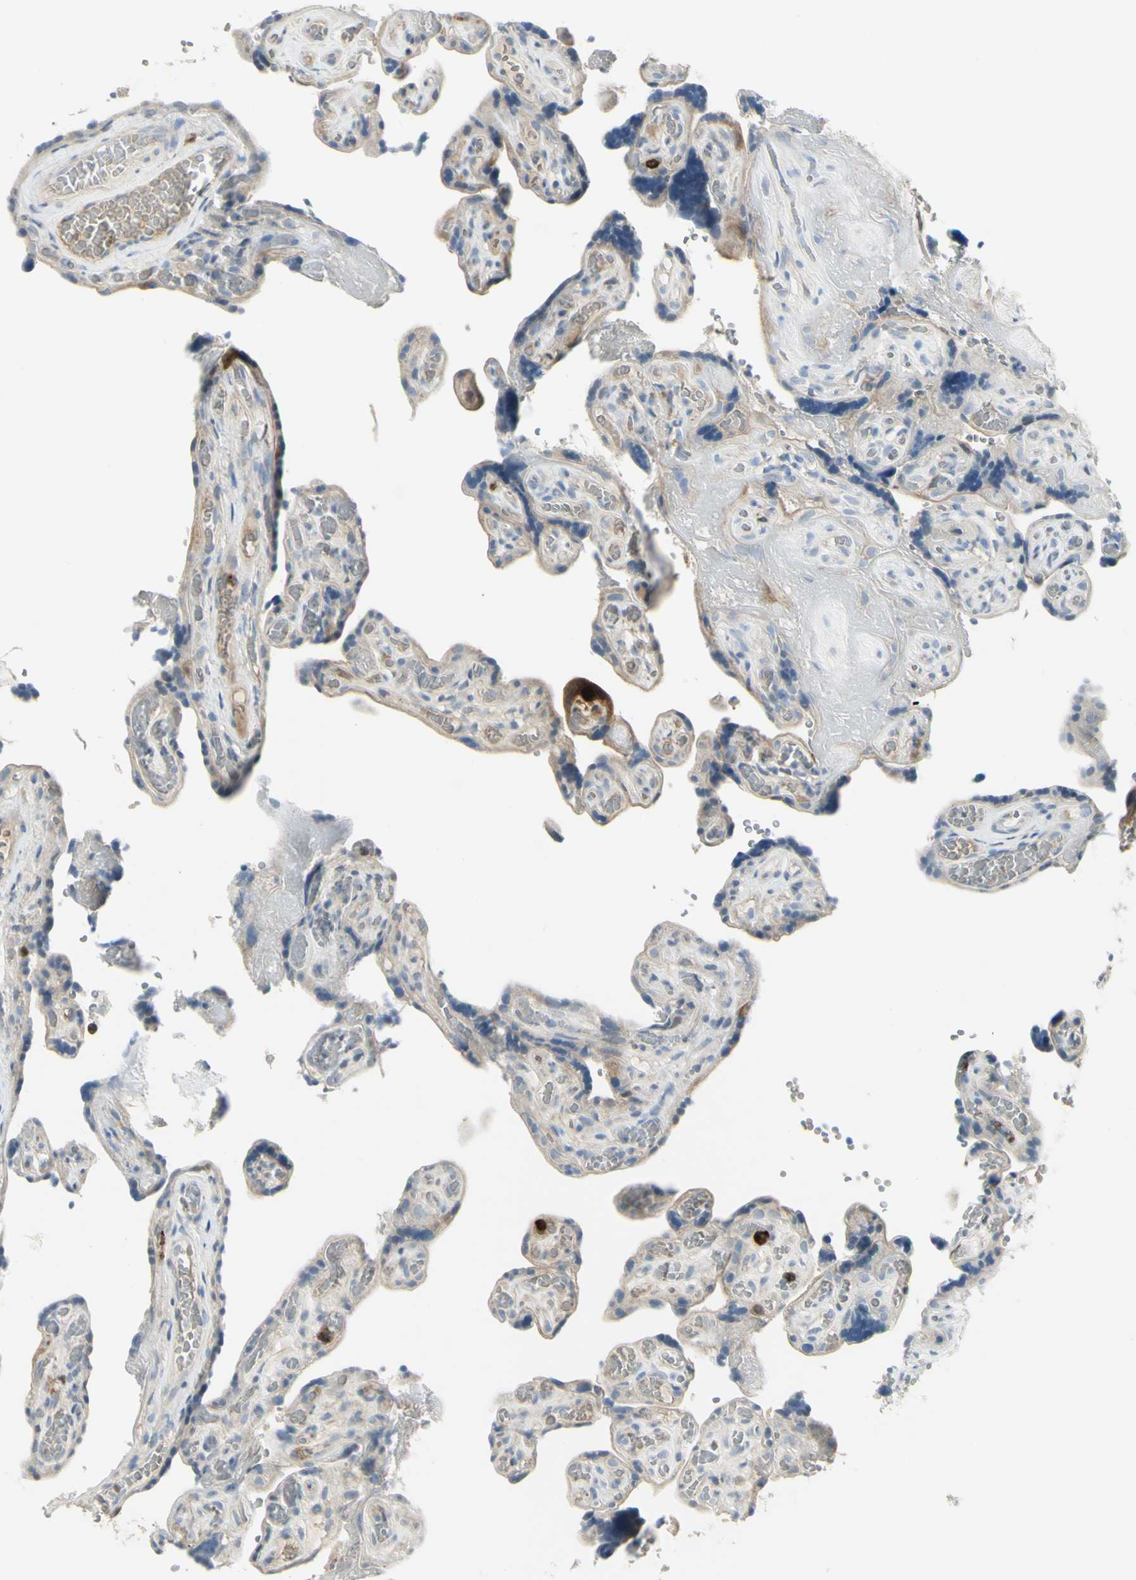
{"staining": {"intensity": "strong", "quantity": "<25%", "location": "cytoplasmic/membranous"}, "tissue": "placenta", "cell_type": "Trophoblastic cells", "image_type": "normal", "snomed": [{"axis": "morphology", "description": "Normal tissue, NOS"}, {"axis": "topography", "description": "Placenta"}], "caption": "Immunohistochemical staining of normal human placenta reveals <25% levels of strong cytoplasmic/membranous protein expression in about <25% of trophoblastic cells.", "gene": "CCNB2", "patient": {"sex": "female", "age": 30}}